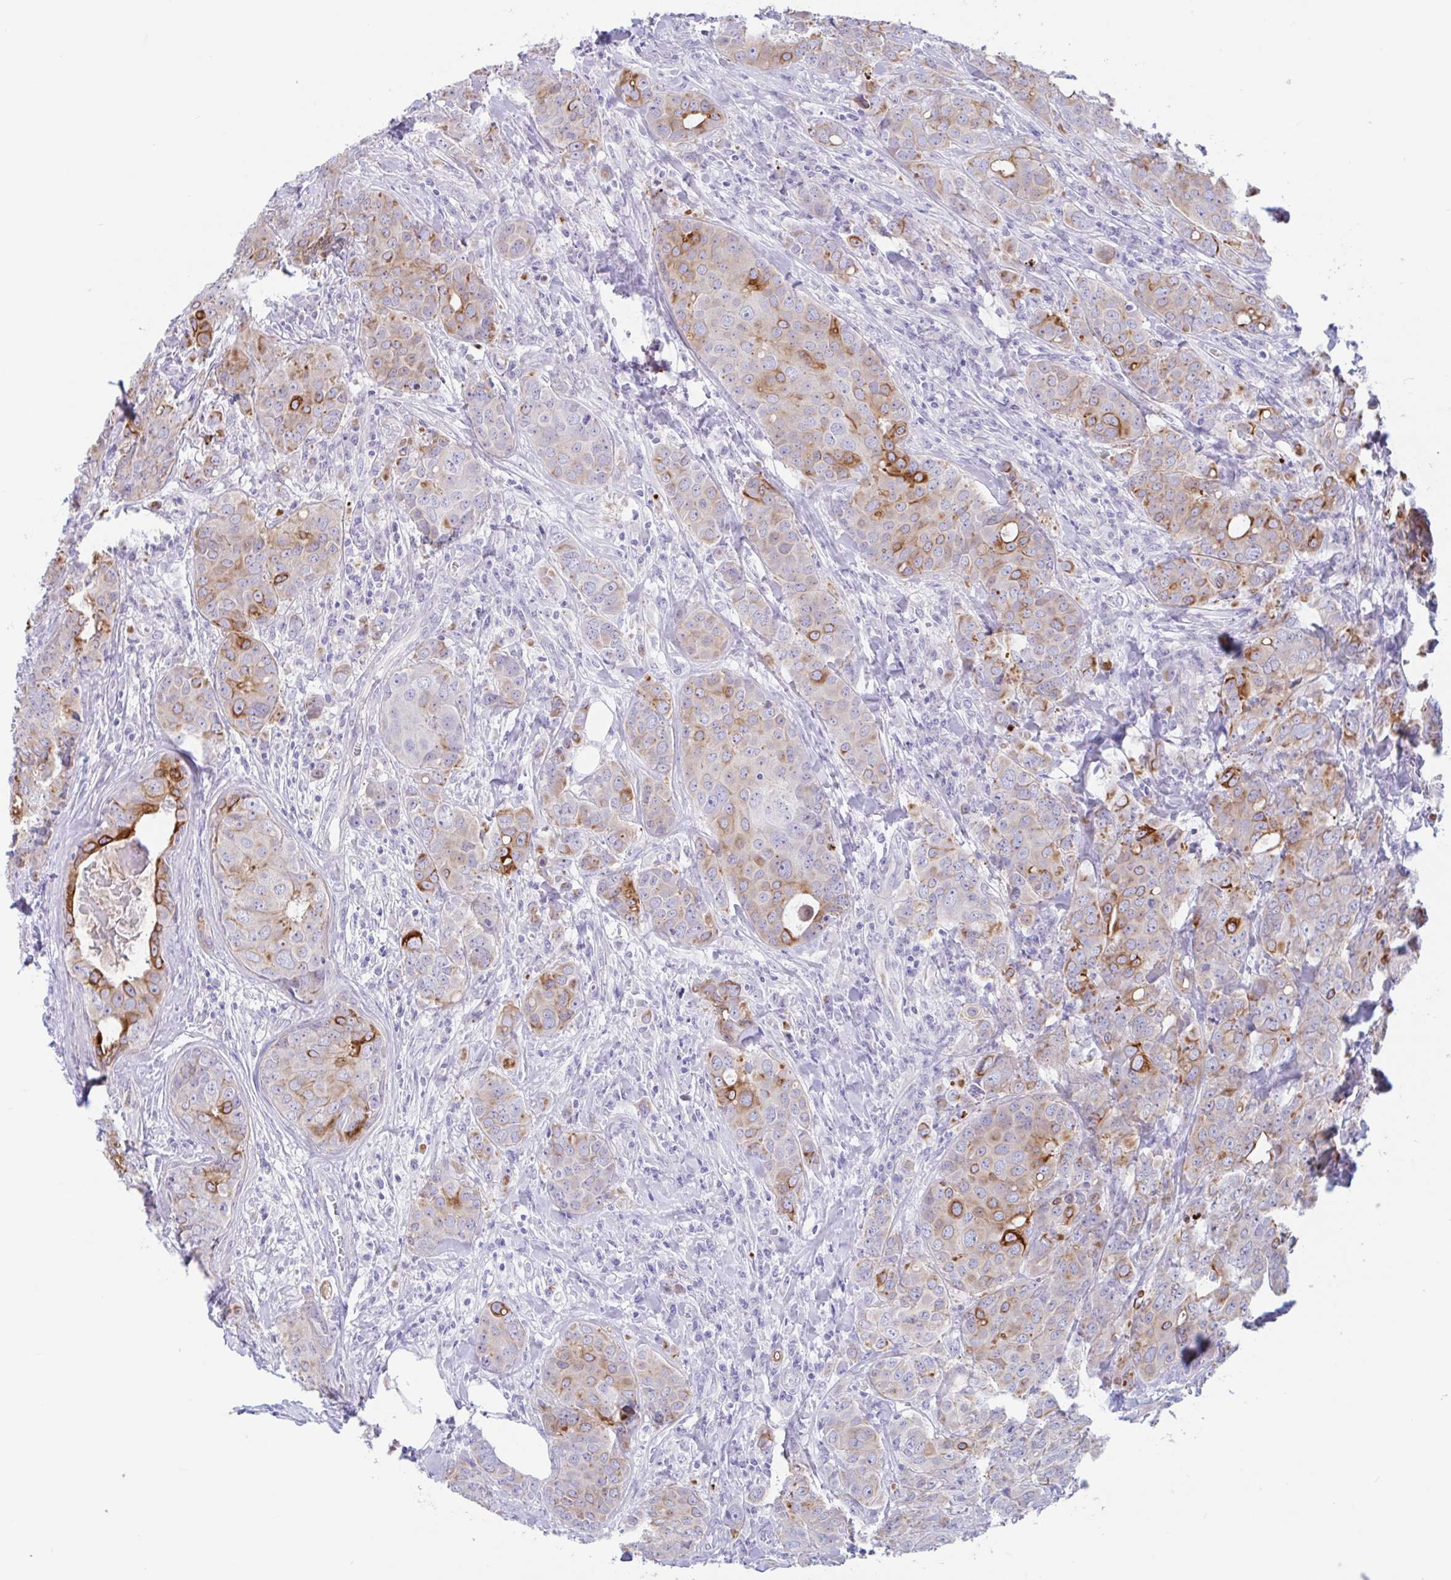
{"staining": {"intensity": "moderate", "quantity": "25%-75%", "location": "cytoplasmic/membranous"}, "tissue": "breast cancer", "cell_type": "Tumor cells", "image_type": "cancer", "snomed": [{"axis": "morphology", "description": "Duct carcinoma"}, {"axis": "topography", "description": "Breast"}], "caption": "Breast cancer (infiltrating ductal carcinoma) stained for a protein exhibits moderate cytoplasmic/membranous positivity in tumor cells.", "gene": "OR6N2", "patient": {"sex": "female", "age": 43}}